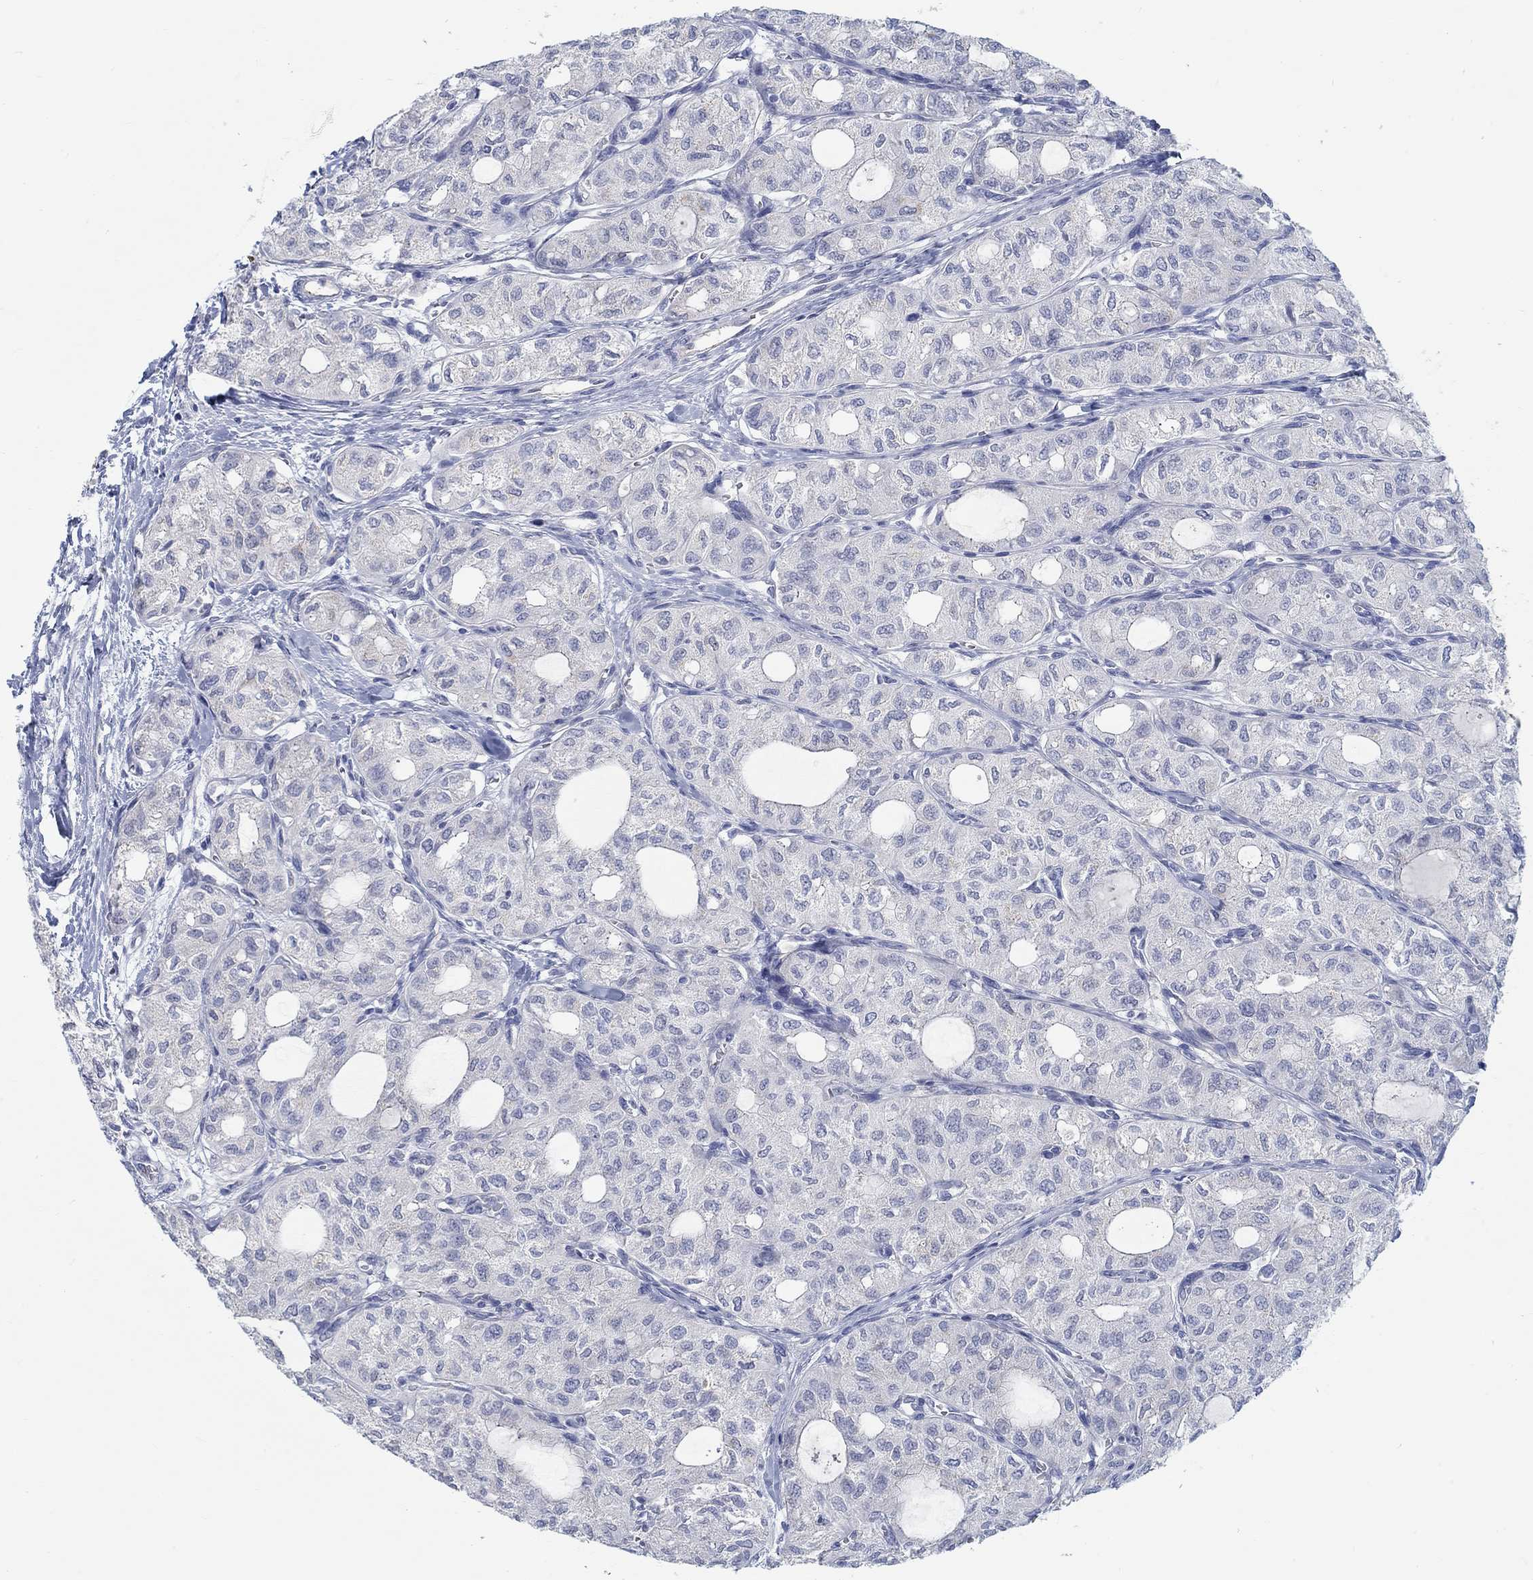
{"staining": {"intensity": "weak", "quantity": "<25%", "location": "cytoplasmic/membranous"}, "tissue": "thyroid cancer", "cell_type": "Tumor cells", "image_type": "cancer", "snomed": [{"axis": "morphology", "description": "Follicular adenoma carcinoma, NOS"}, {"axis": "topography", "description": "Thyroid gland"}], "caption": "This is an IHC micrograph of human thyroid follicular adenoma carcinoma. There is no positivity in tumor cells.", "gene": "TEKT4", "patient": {"sex": "male", "age": 75}}